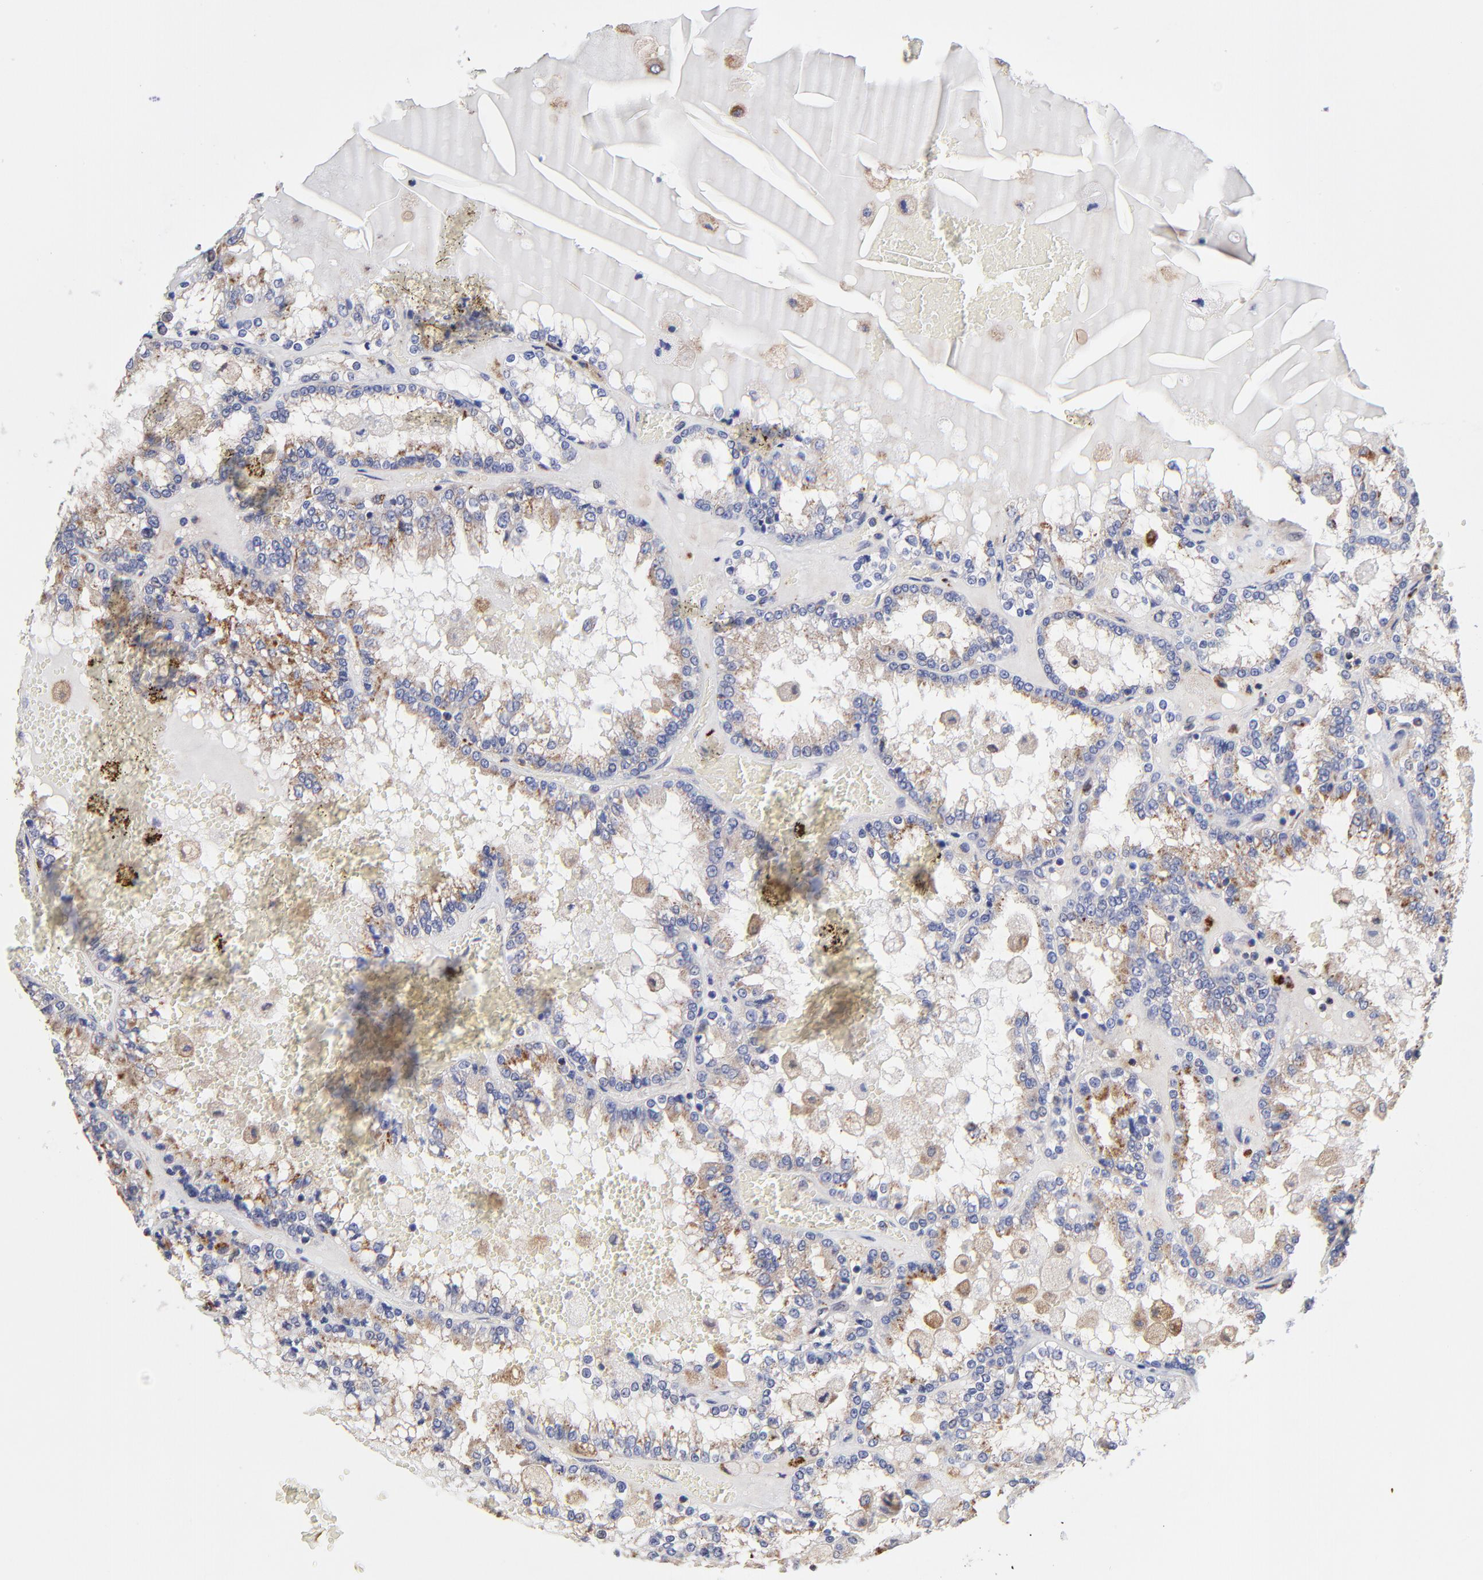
{"staining": {"intensity": "weak", "quantity": "<25%", "location": "cytoplasmic/membranous"}, "tissue": "renal cancer", "cell_type": "Tumor cells", "image_type": "cancer", "snomed": [{"axis": "morphology", "description": "Adenocarcinoma, NOS"}, {"axis": "topography", "description": "Kidney"}], "caption": "High power microscopy image of an immunohistochemistry histopathology image of renal adenocarcinoma, revealing no significant positivity in tumor cells.", "gene": "PDE4B", "patient": {"sex": "female", "age": 56}}